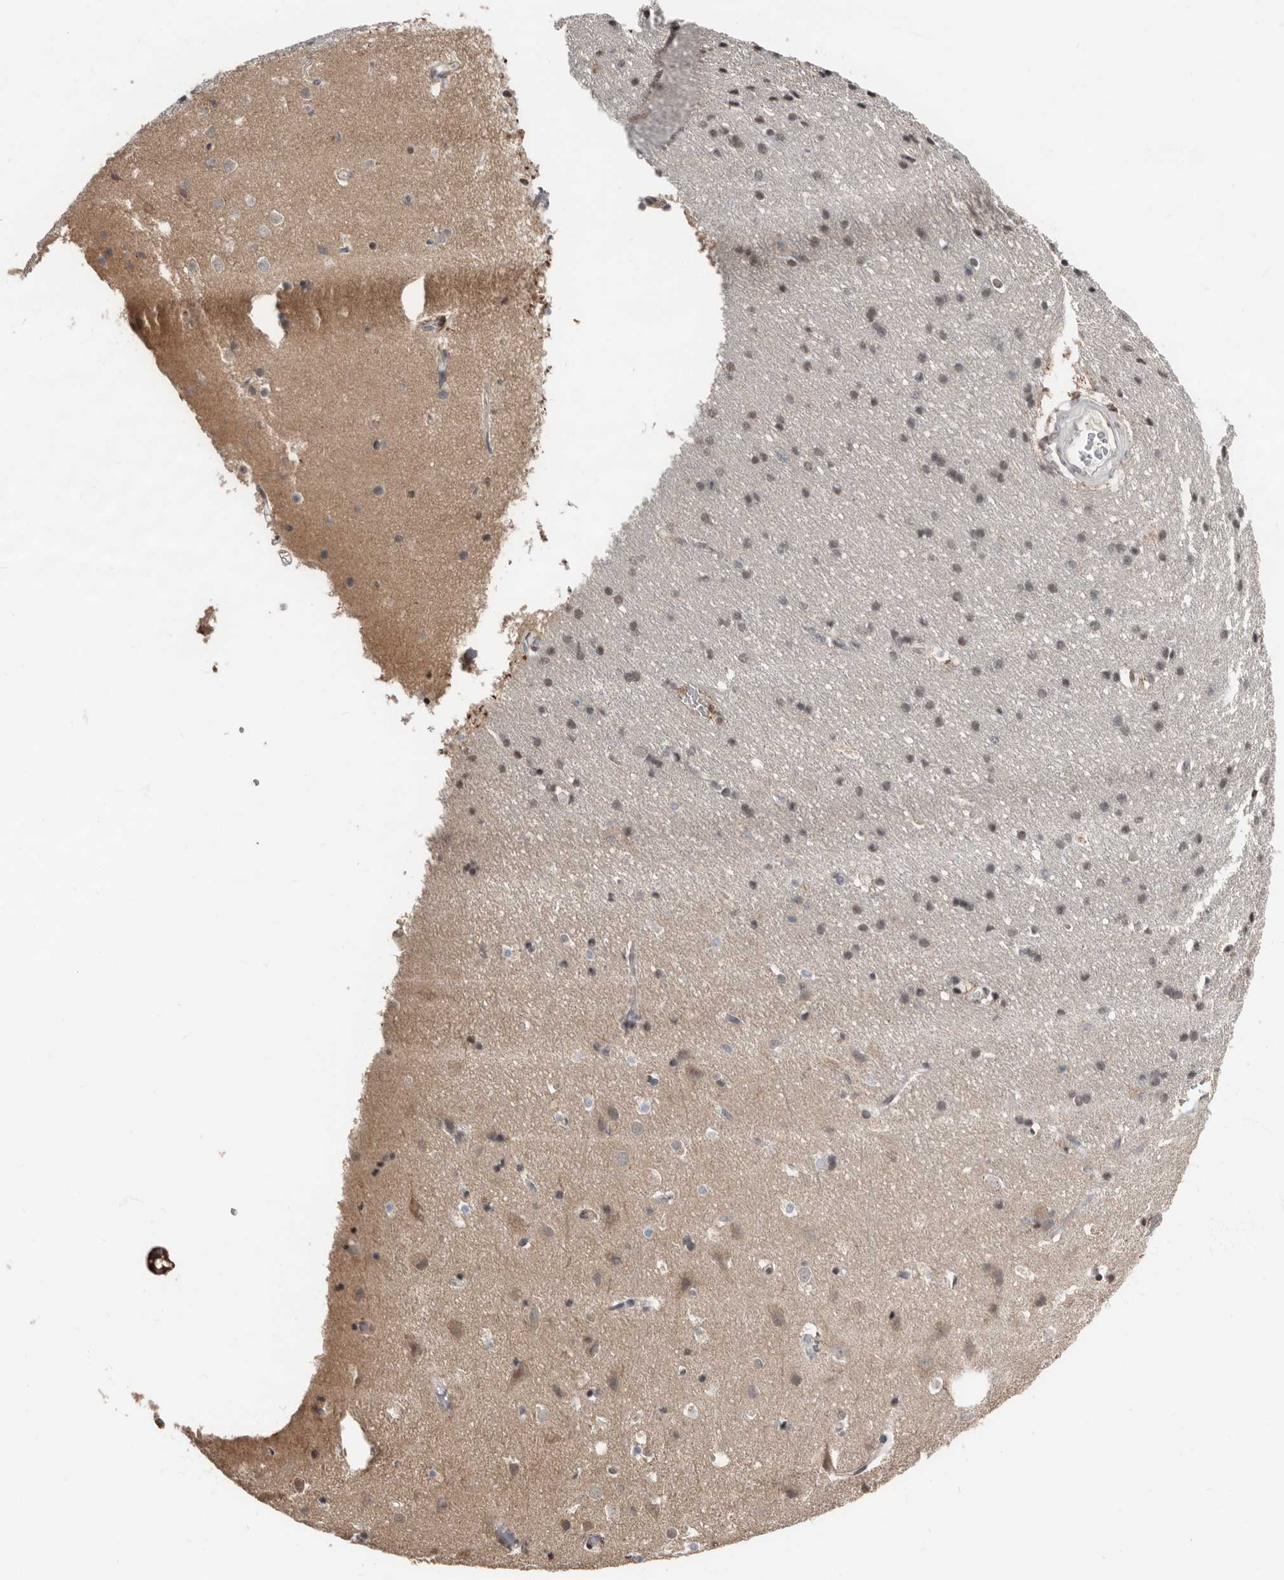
{"staining": {"intensity": "weak", "quantity": "25%-75%", "location": "cytoplasmic/membranous"}, "tissue": "cerebral cortex", "cell_type": "Endothelial cells", "image_type": "normal", "snomed": [{"axis": "morphology", "description": "Normal tissue, NOS"}, {"axis": "topography", "description": "Cerebral cortex"}], "caption": "Cerebral cortex stained with immunohistochemistry (IHC) demonstrates weak cytoplasmic/membranous expression in about 25%-75% of endothelial cells.", "gene": "LRGUK", "patient": {"sex": "male", "age": 54}}